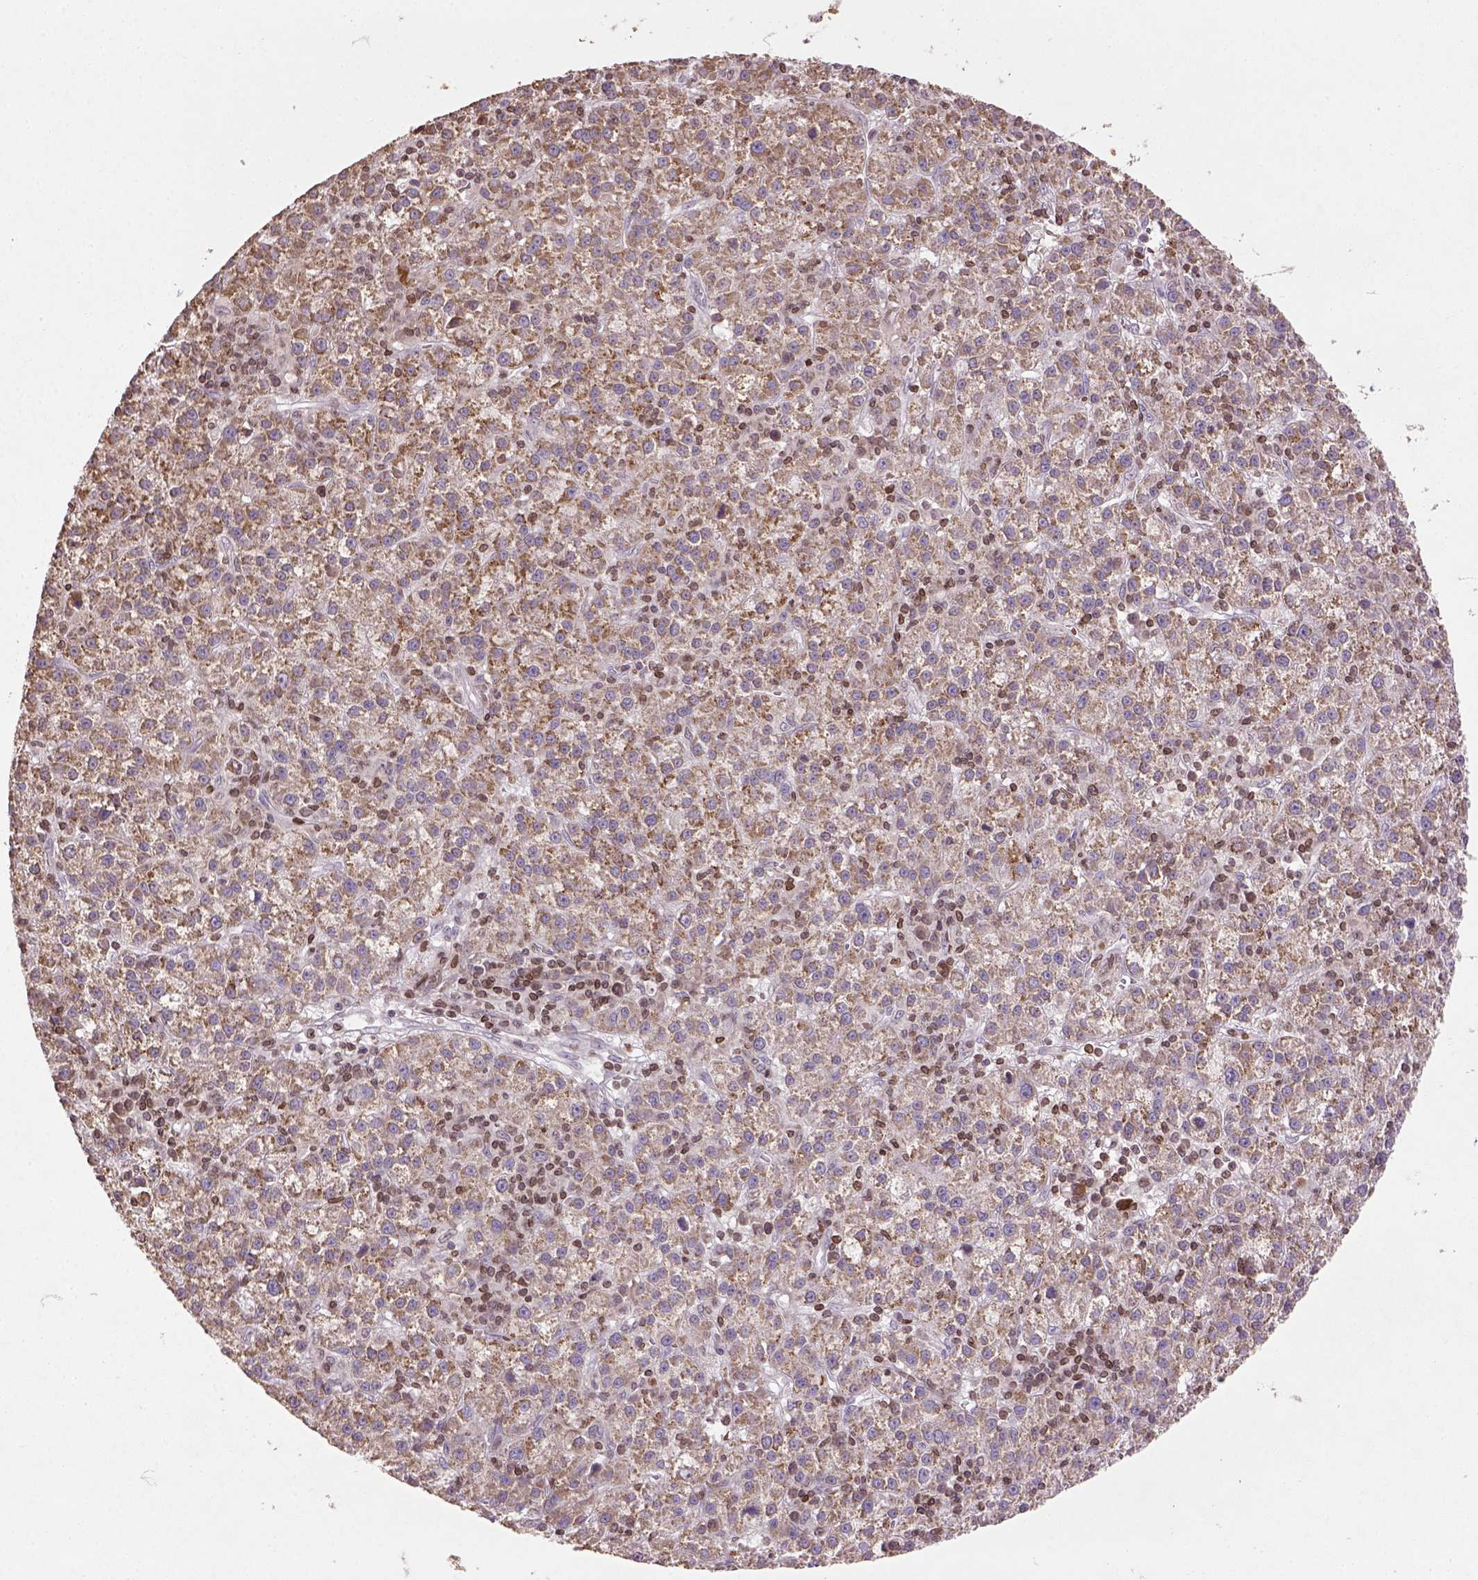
{"staining": {"intensity": "moderate", "quantity": ">75%", "location": "cytoplasmic/membranous"}, "tissue": "liver cancer", "cell_type": "Tumor cells", "image_type": "cancer", "snomed": [{"axis": "morphology", "description": "Carcinoma, Hepatocellular, NOS"}, {"axis": "topography", "description": "Liver"}], "caption": "Immunohistochemistry photomicrograph of liver cancer (hepatocellular carcinoma) stained for a protein (brown), which demonstrates medium levels of moderate cytoplasmic/membranous staining in about >75% of tumor cells.", "gene": "NUDT3", "patient": {"sex": "female", "age": 60}}